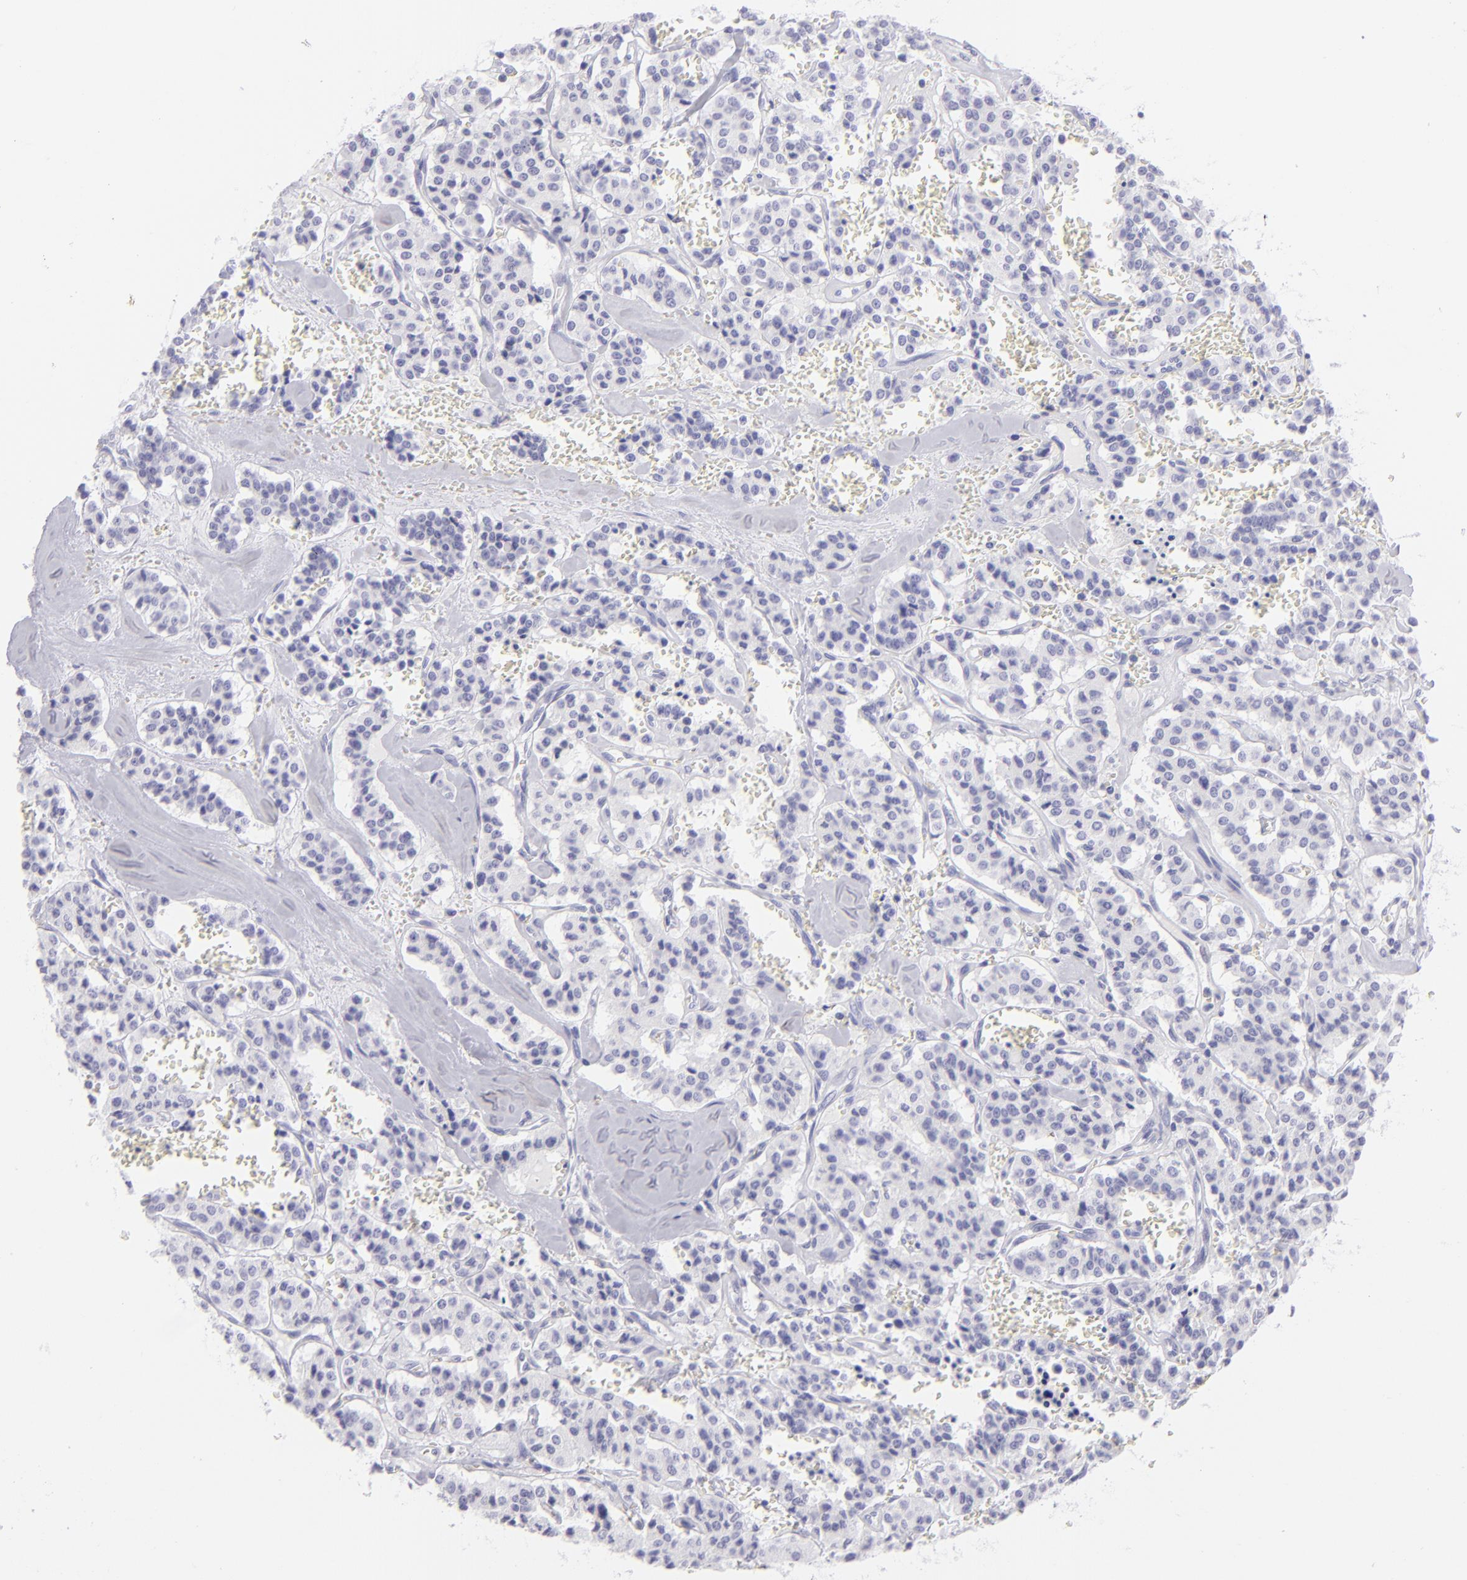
{"staining": {"intensity": "negative", "quantity": "none", "location": "none"}, "tissue": "carcinoid", "cell_type": "Tumor cells", "image_type": "cancer", "snomed": [{"axis": "morphology", "description": "Carcinoid, malignant, NOS"}, {"axis": "topography", "description": "Bronchus"}], "caption": "This histopathology image is of carcinoid stained with IHC to label a protein in brown with the nuclei are counter-stained blue. There is no positivity in tumor cells.", "gene": "SLC1A2", "patient": {"sex": "male", "age": 55}}